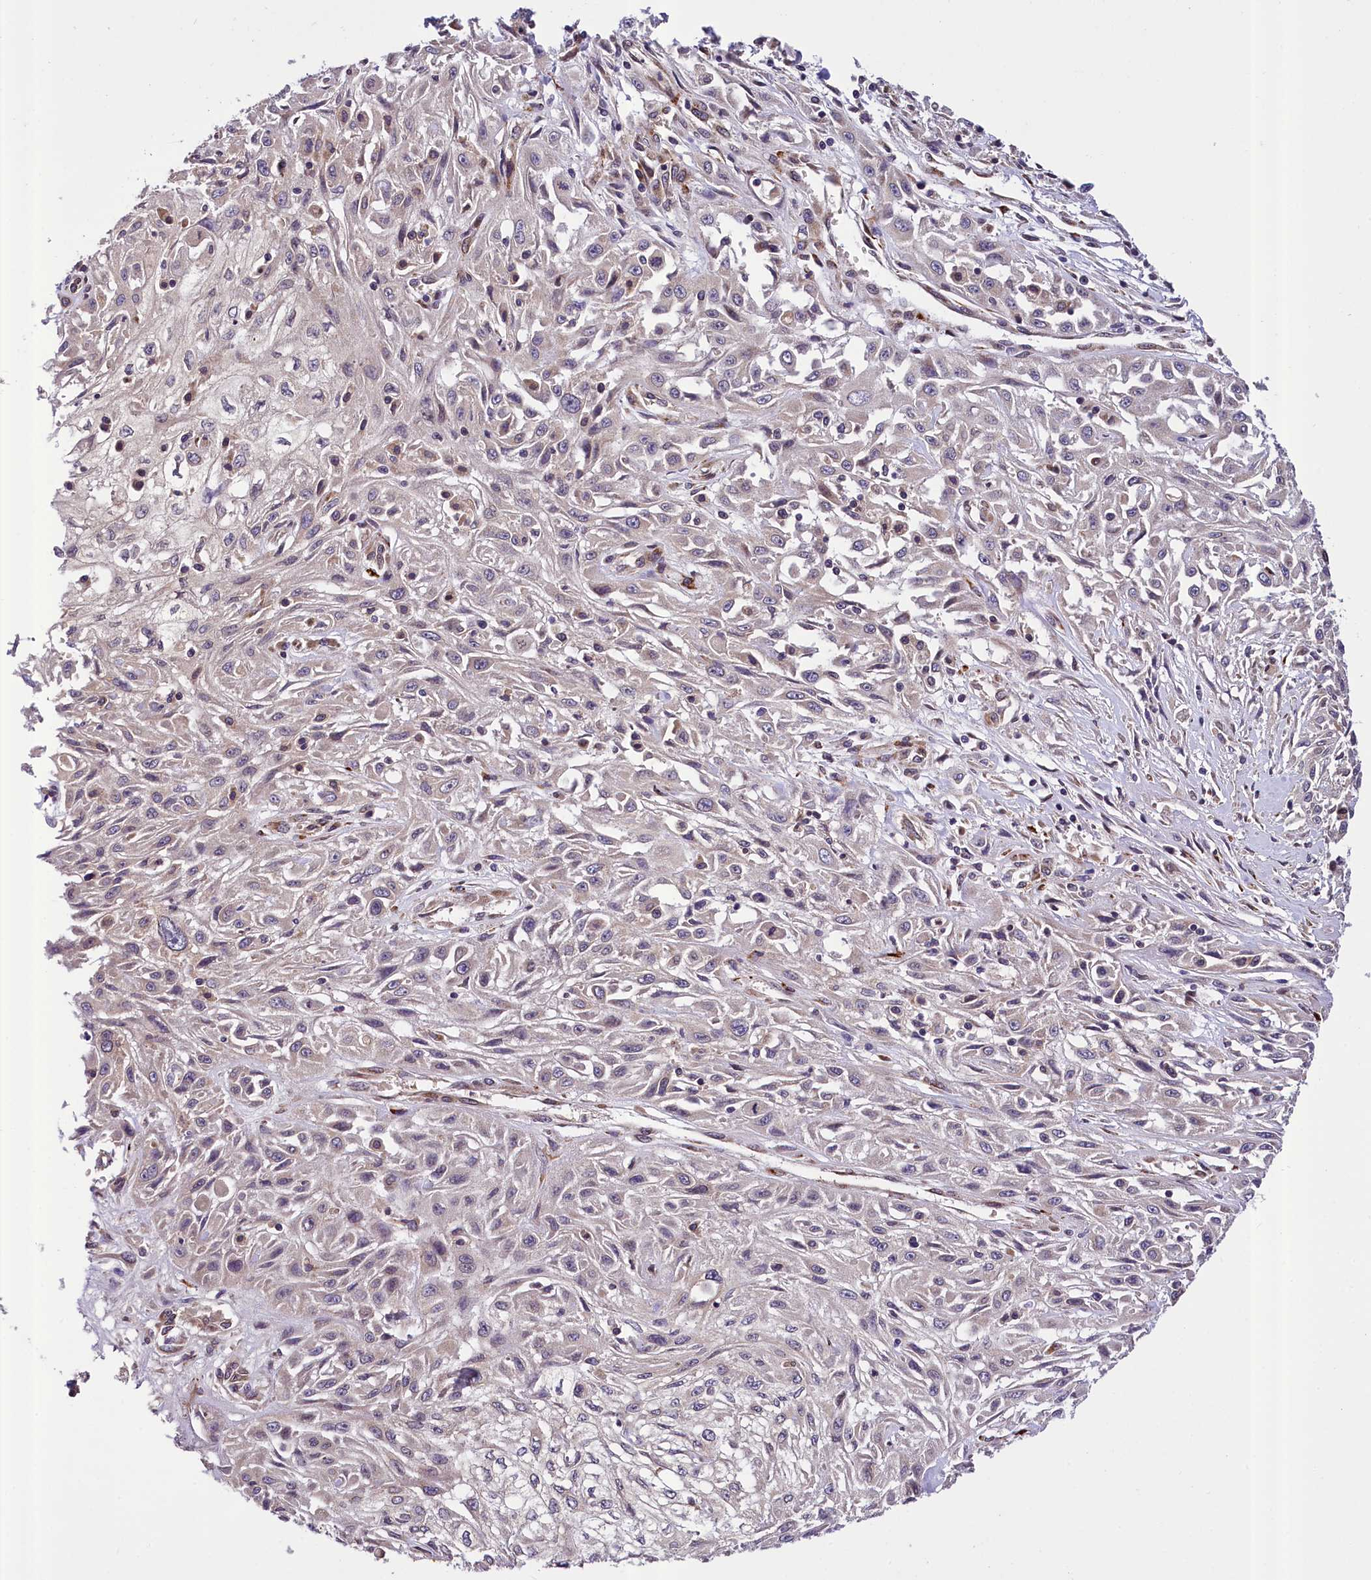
{"staining": {"intensity": "moderate", "quantity": "<25%", "location": "nuclear"}, "tissue": "skin cancer", "cell_type": "Tumor cells", "image_type": "cancer", "snomed": [{"axis": "morphology", "description": "Squamous cell carcinoma, NOS"}, {"axis": "morphology", "description": "Squamous cell carcinoma, metastatic, NOS"}, {"axis": "topography", "description": "Skin"}, {"axis": "topography", "description": "Lymph node"}], "caption": "Skin cancer stained with immunohistochemistry (IHC) displays moderate nuclear expression in approximately <25% of tumor cells. (Brightfield microscopy of DAB IHC at high magnification).", "gene": "SUPV3L1", "patient": {"sex": "male", "age": 75}}